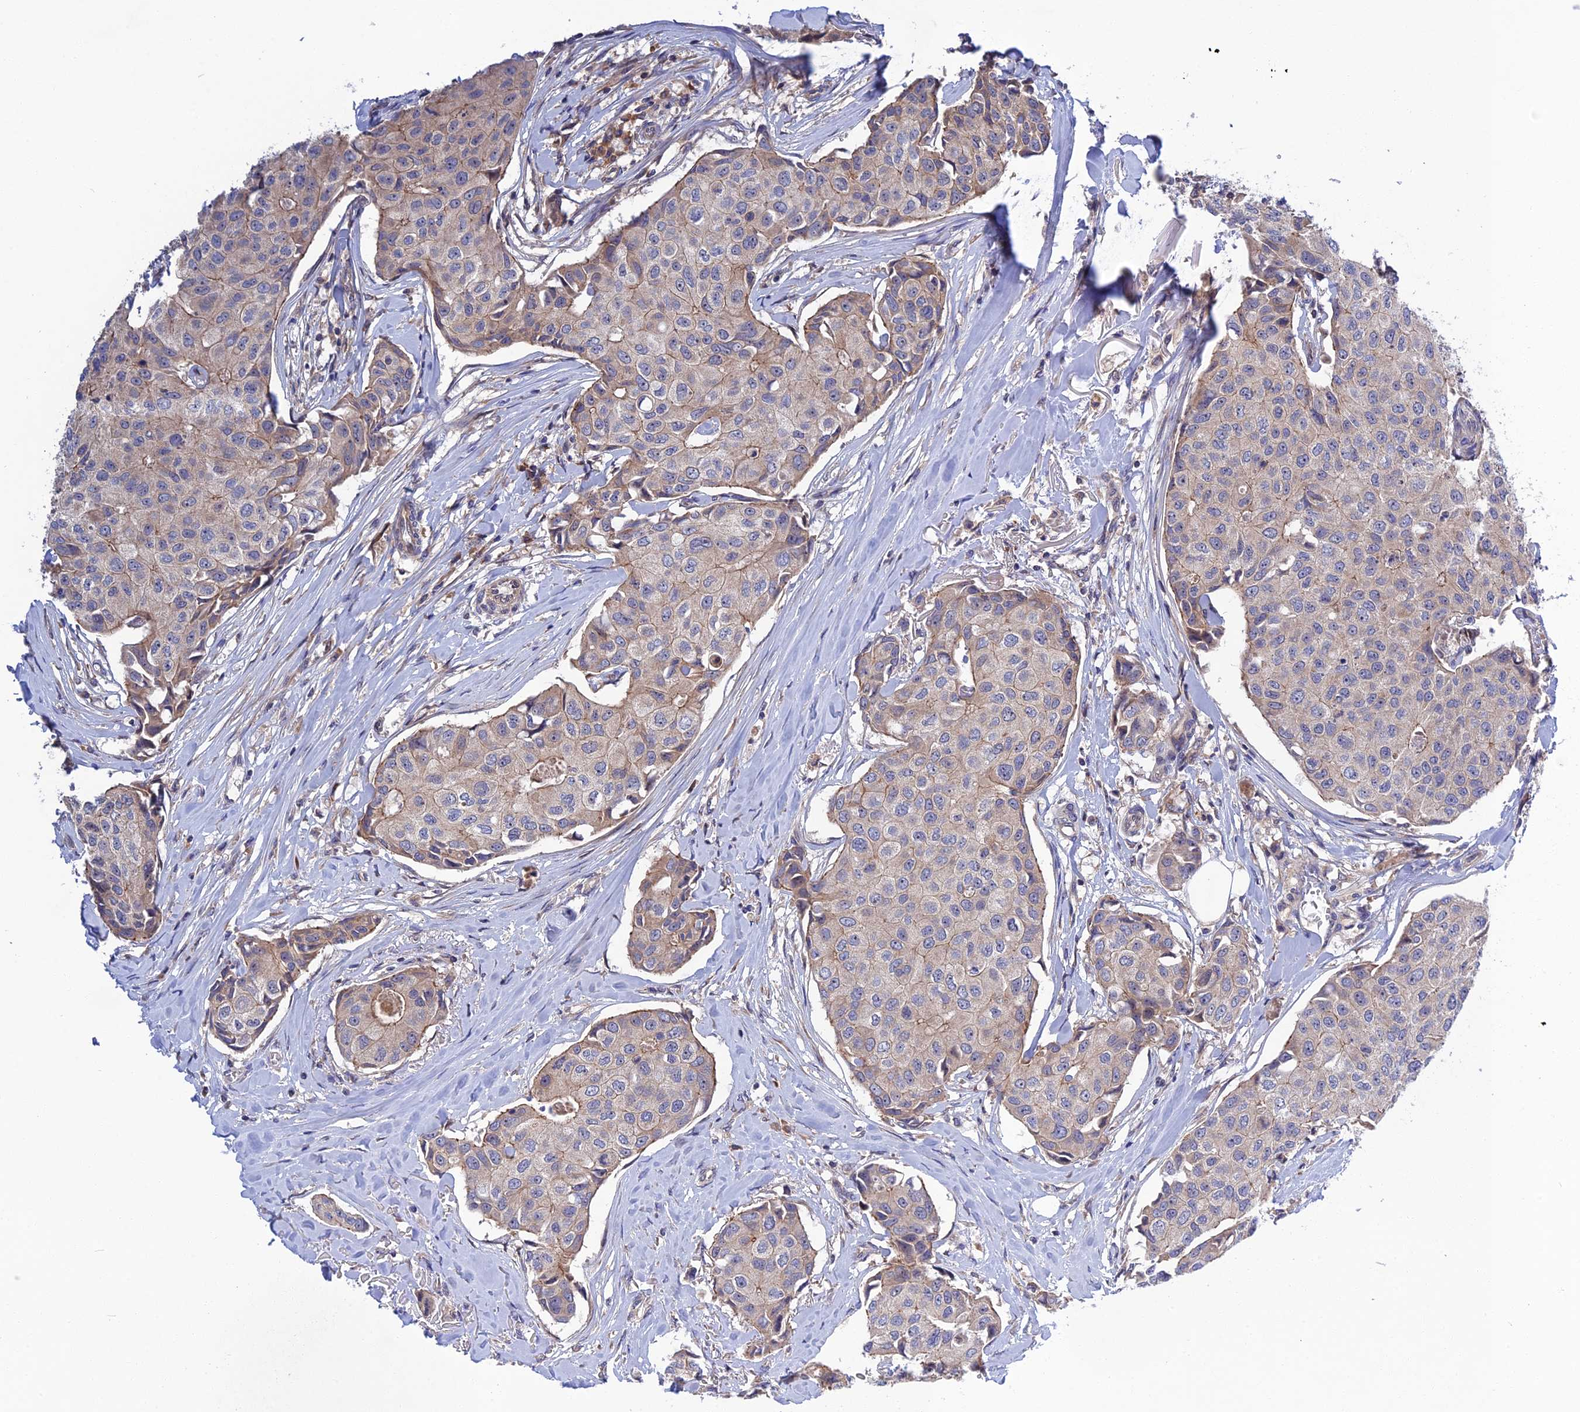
{"staining": {"intensity": "weak", "quantity": "<25%", "location": "cytoplasmic/membranous"}, "tissue": "breast cancer", "cell_type": "Tumor cells", "image_type": "cancer", "snomed": [{"axis": "morphology", "description": "Duct carcinoma"}, {"axis": "topography", "description": "Breast"}], "caption": "Image shows no protein positivity in tumor cells of breast cancer (infiltrating ductal carcinoma) tissue. The staining was performed using DAB (3,3'-diaminobenzidine) to visualize the protein expression in brown, while the nuclei were stained in blue with hematoxylin (Magnification: 20x).", "gene": "CRACD", "patient": {"sex": "female", "age": 80}}